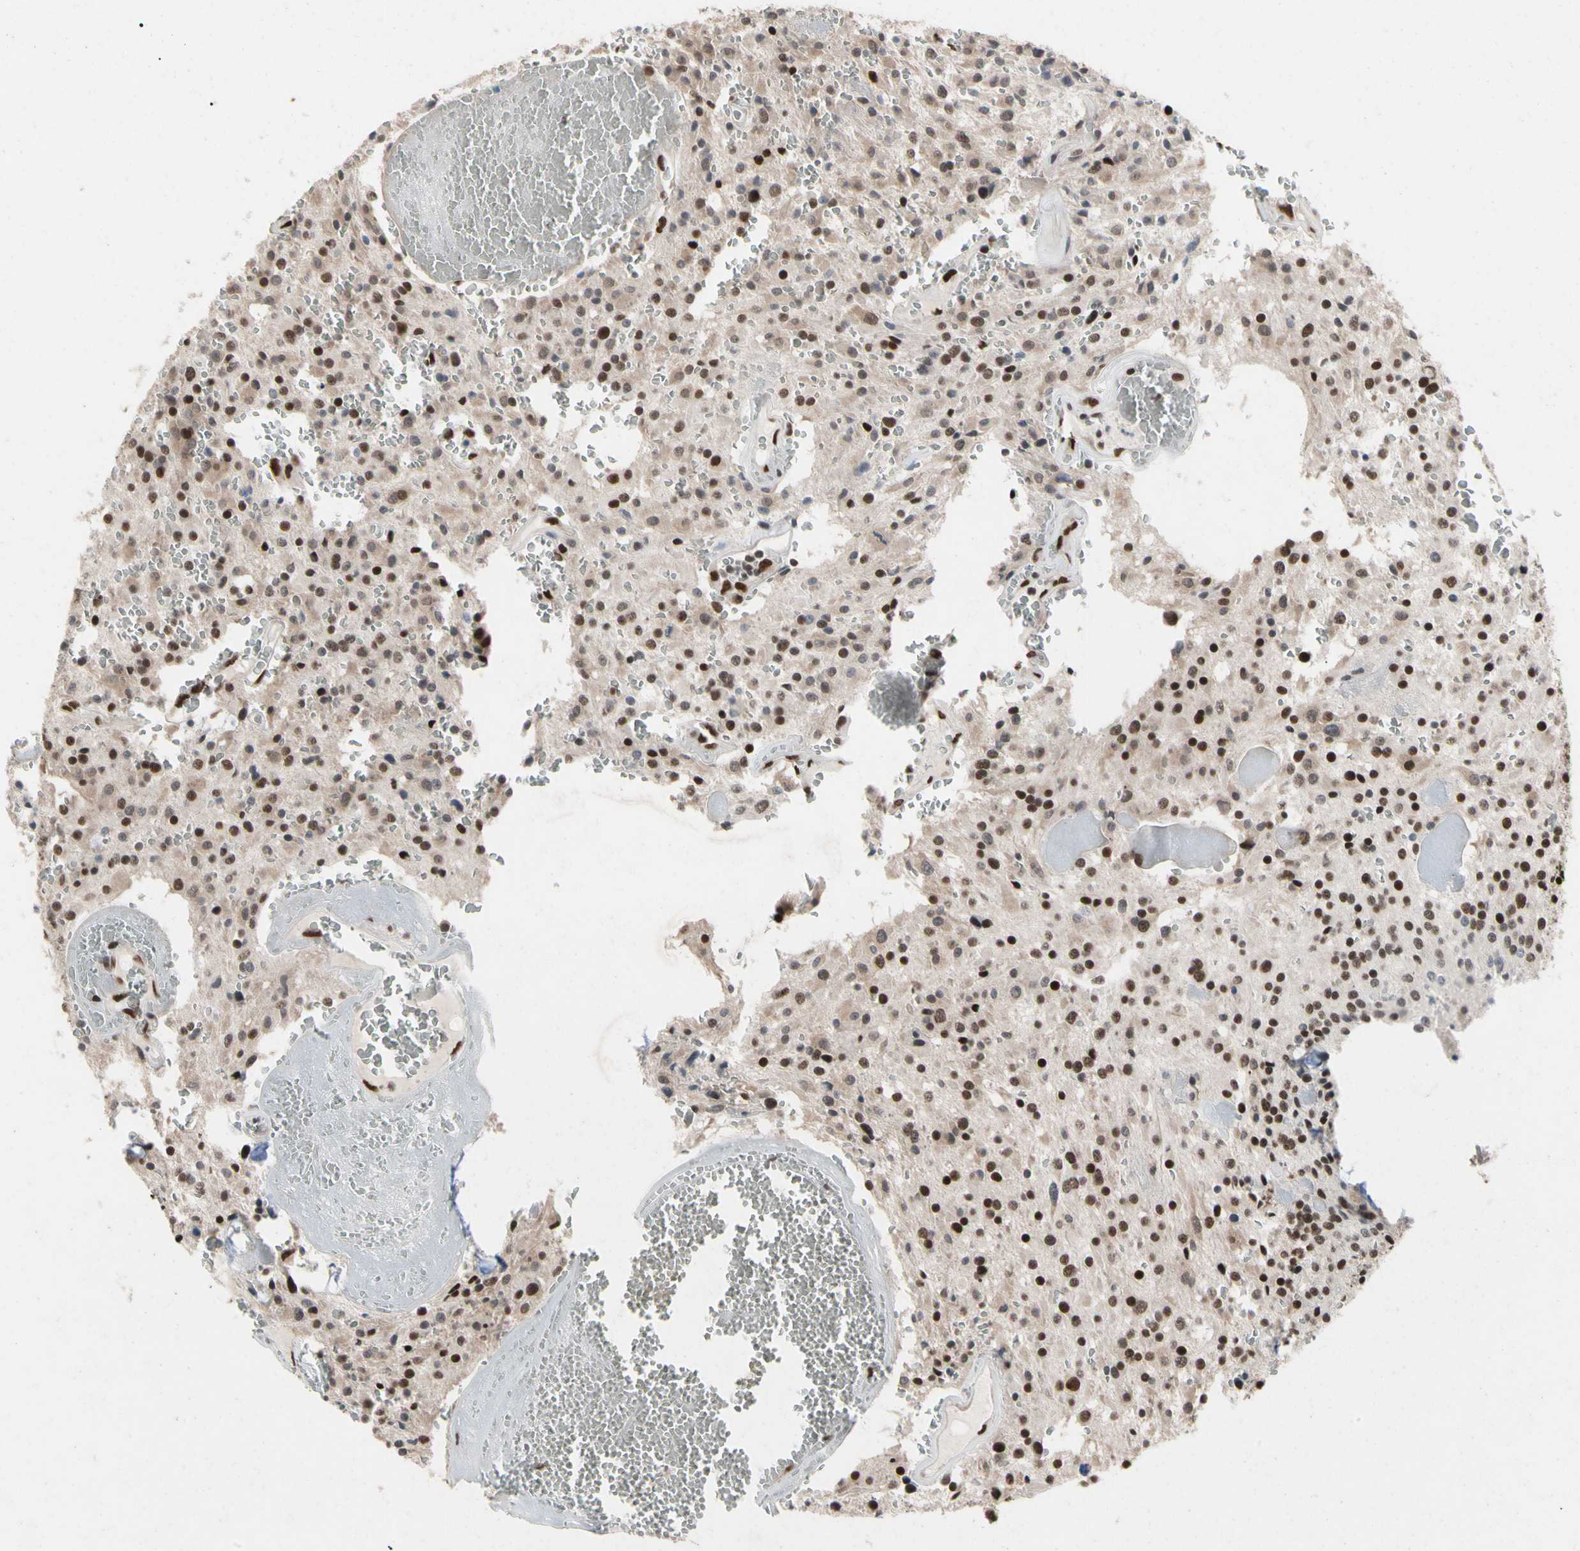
{"staining": {"intensity": "strong", "quantity": ">75%", "location": "cytoplasmic/membranous,nuclear"}, "tissue": "glioma", "cell_type": "Tumor cells", "image_type": "cancer", "snomed": [{"axis": "morphology", "description": "Glioma, malignant, Low grade"}, {"axis": "topography", "description": "Brain"}], "caption": "Protein analysis of malignant glioma (low-grade) tissue reveals strong cytoplasmic/membranous and nuclear staining in approximately >75% of tumor cells. Immunohistochemistry (ihc) stains the protein in brown and the nuclei are stained blue.", "gene": "FAM98B", "patient": {"sex": "male", "age": 58}}